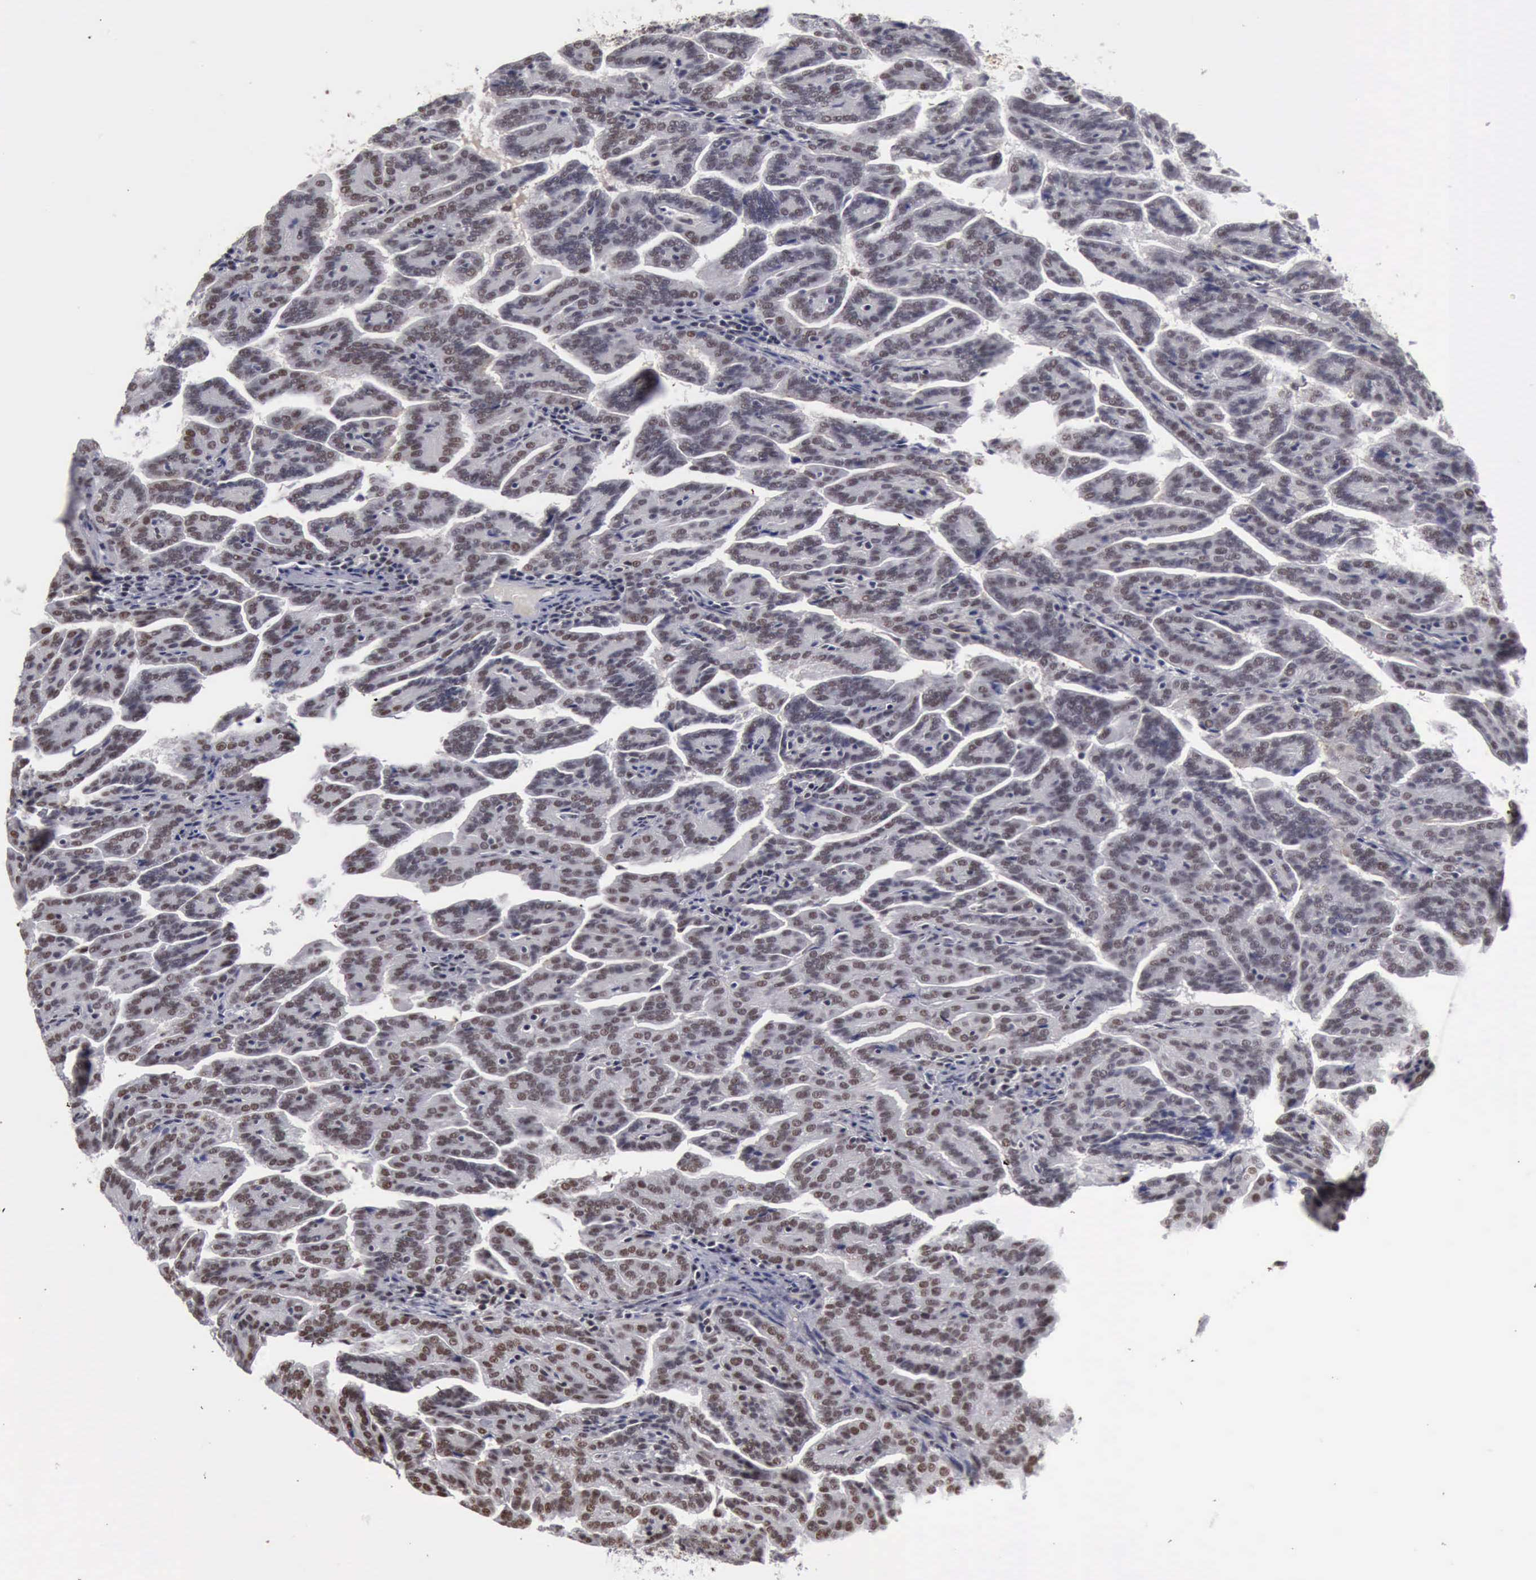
{"staining": {"intensity": "weak", "quantity": "25%-75%", "location": "nuclear"}, "tissue": "renal cancer", "cell_type": "Tumor cells", "image_type": "cancer", "snomed": [{"axis": "morphology", "description": "Adenocarcinoma, NOS"}, {"axis": "topography", "description": "Kidney"}], "caption": "Immunohistochemistry (IHC) micrograph of human renal cancer (adenocarcinoma) stained for a protein (brown), which displays low levels of weak nuclear staining in approximately 25%-75% of tumor cells.", "gene": "KIAA0586", "patient": {"sex": "male", "age": 61}}